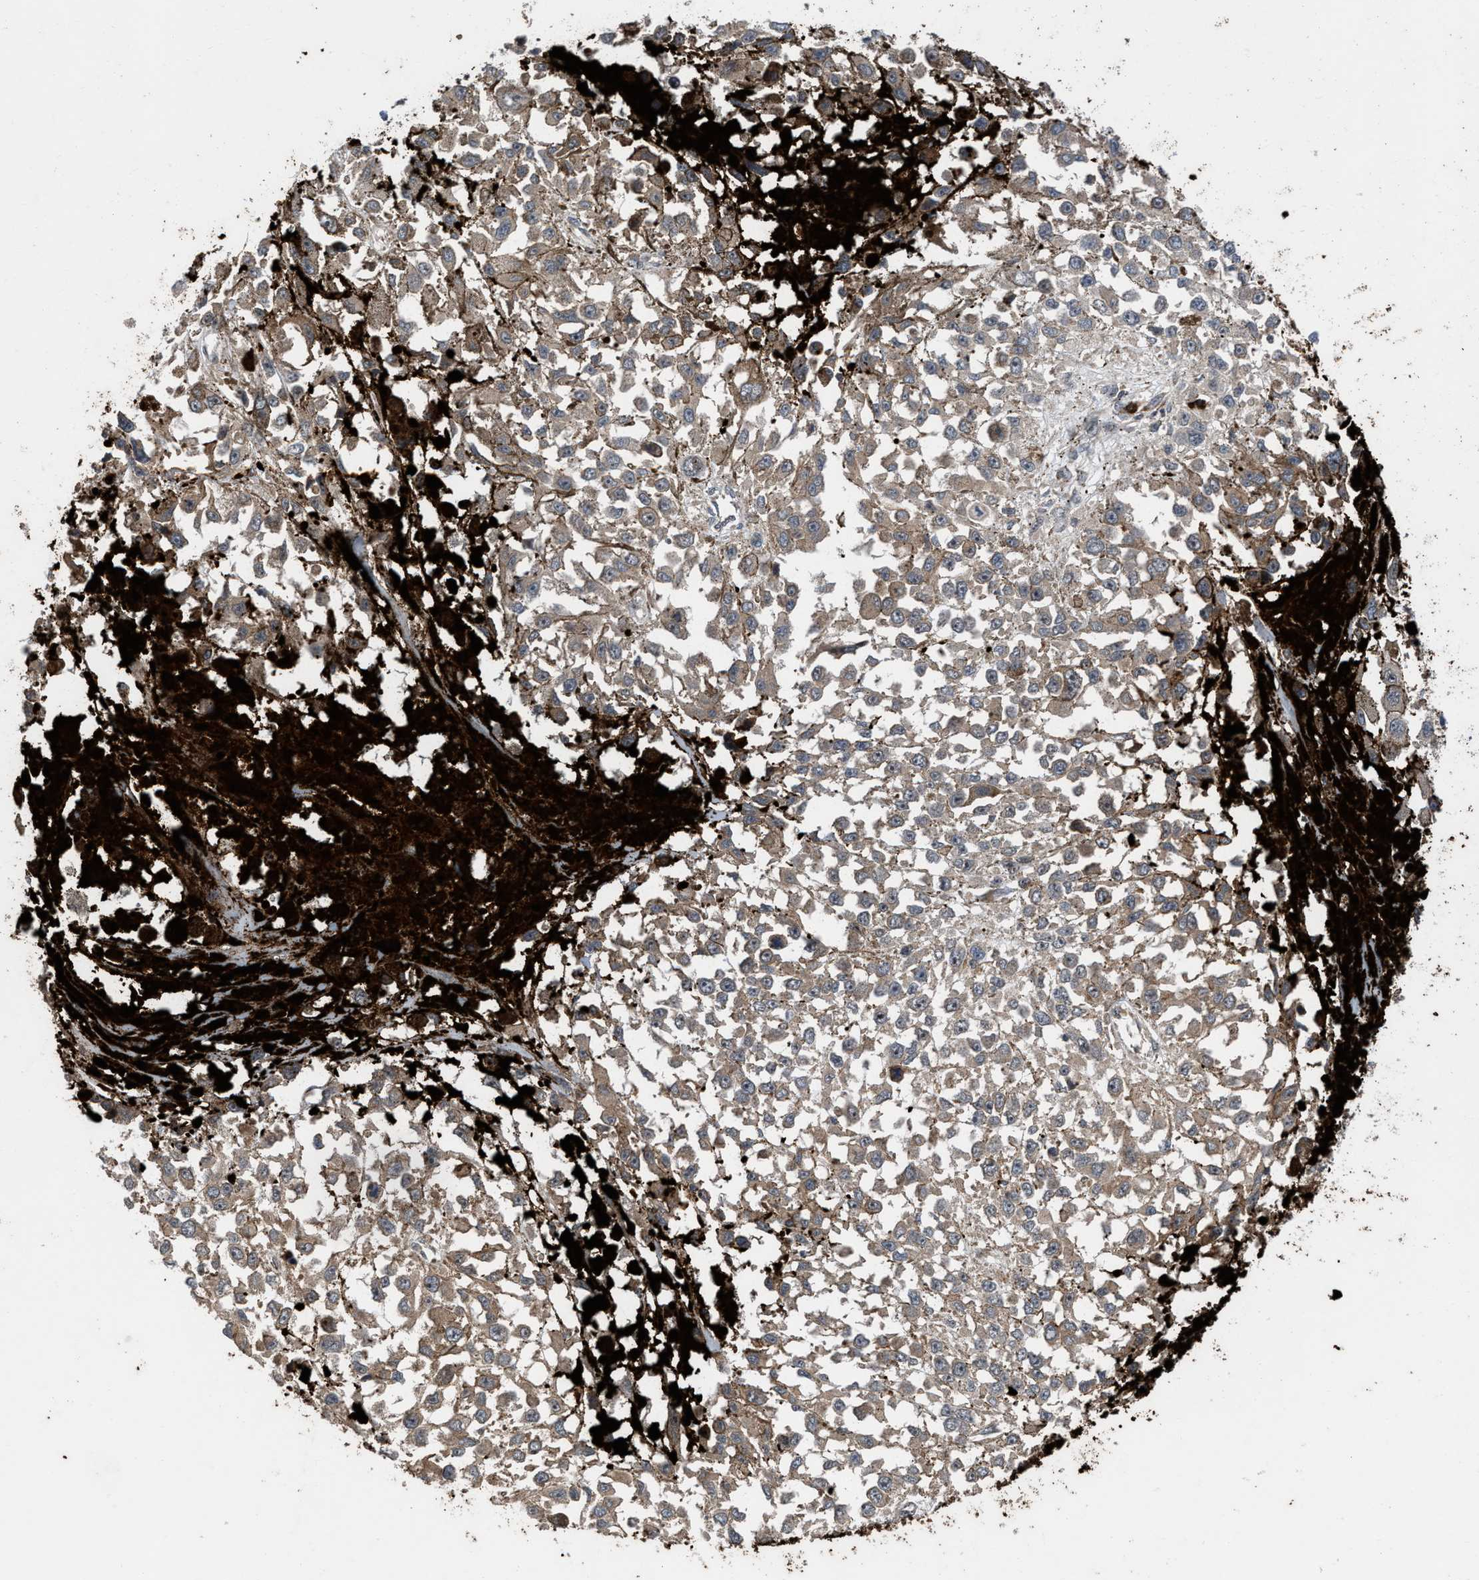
{"staining": {"intensity": "weak", "quantity": ">75%", "location": "cytoplasmic/membranous"}, "tissue": "melanoma", "cell_type": "Tumor cells", "image_type": "cancer", "snomed": [{"axis": "morphology", "description": "Malignant melanoma, Metastatic site"}, {"axis": "topography", "description": "Lymph node"}], "caption": "Human melanoma stained with a protein marker exhibits weak staining in tumor cells.", "gene": "AP3M2", "patient": {"sex": "male", "age": 59}}